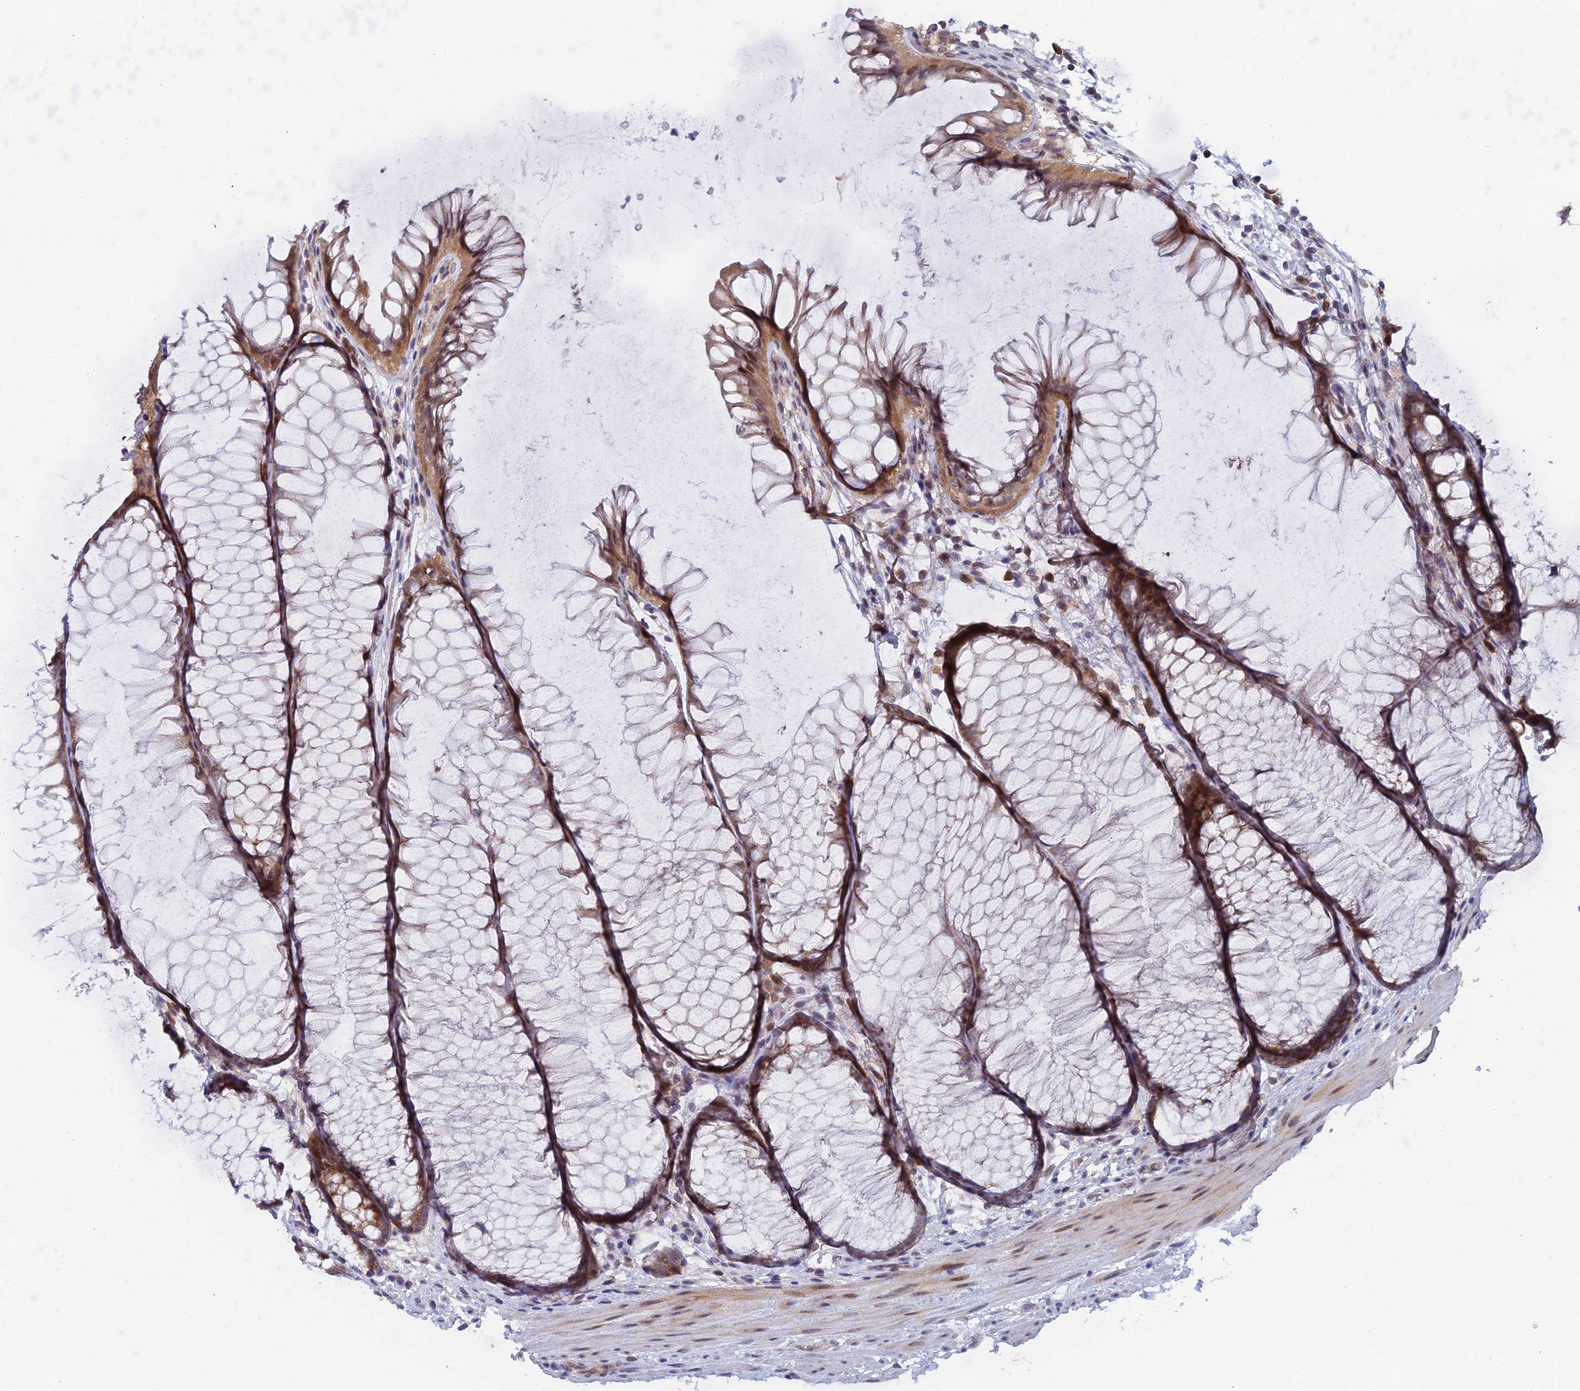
{"staining": {"intensity": "moderate", "quantity": "25%-75%", "location": "cytoplasmic/membranous,nuclear"}, "tissue": "colon", "cell_type": "Glandular cells", "image_type": "normal", "snomed": [{"axis": "morphology", "description": "Normal tissue, NOS"}, {"axis": "topography", "description": "Colon"}], "caption": "Moderate cytoplasmic/membranous,nuclear staining is seen in about 25%-75% of glandular cells in normal colon.", "gene": "SRA1", "patient": {"sex": "female", "age": 82}}